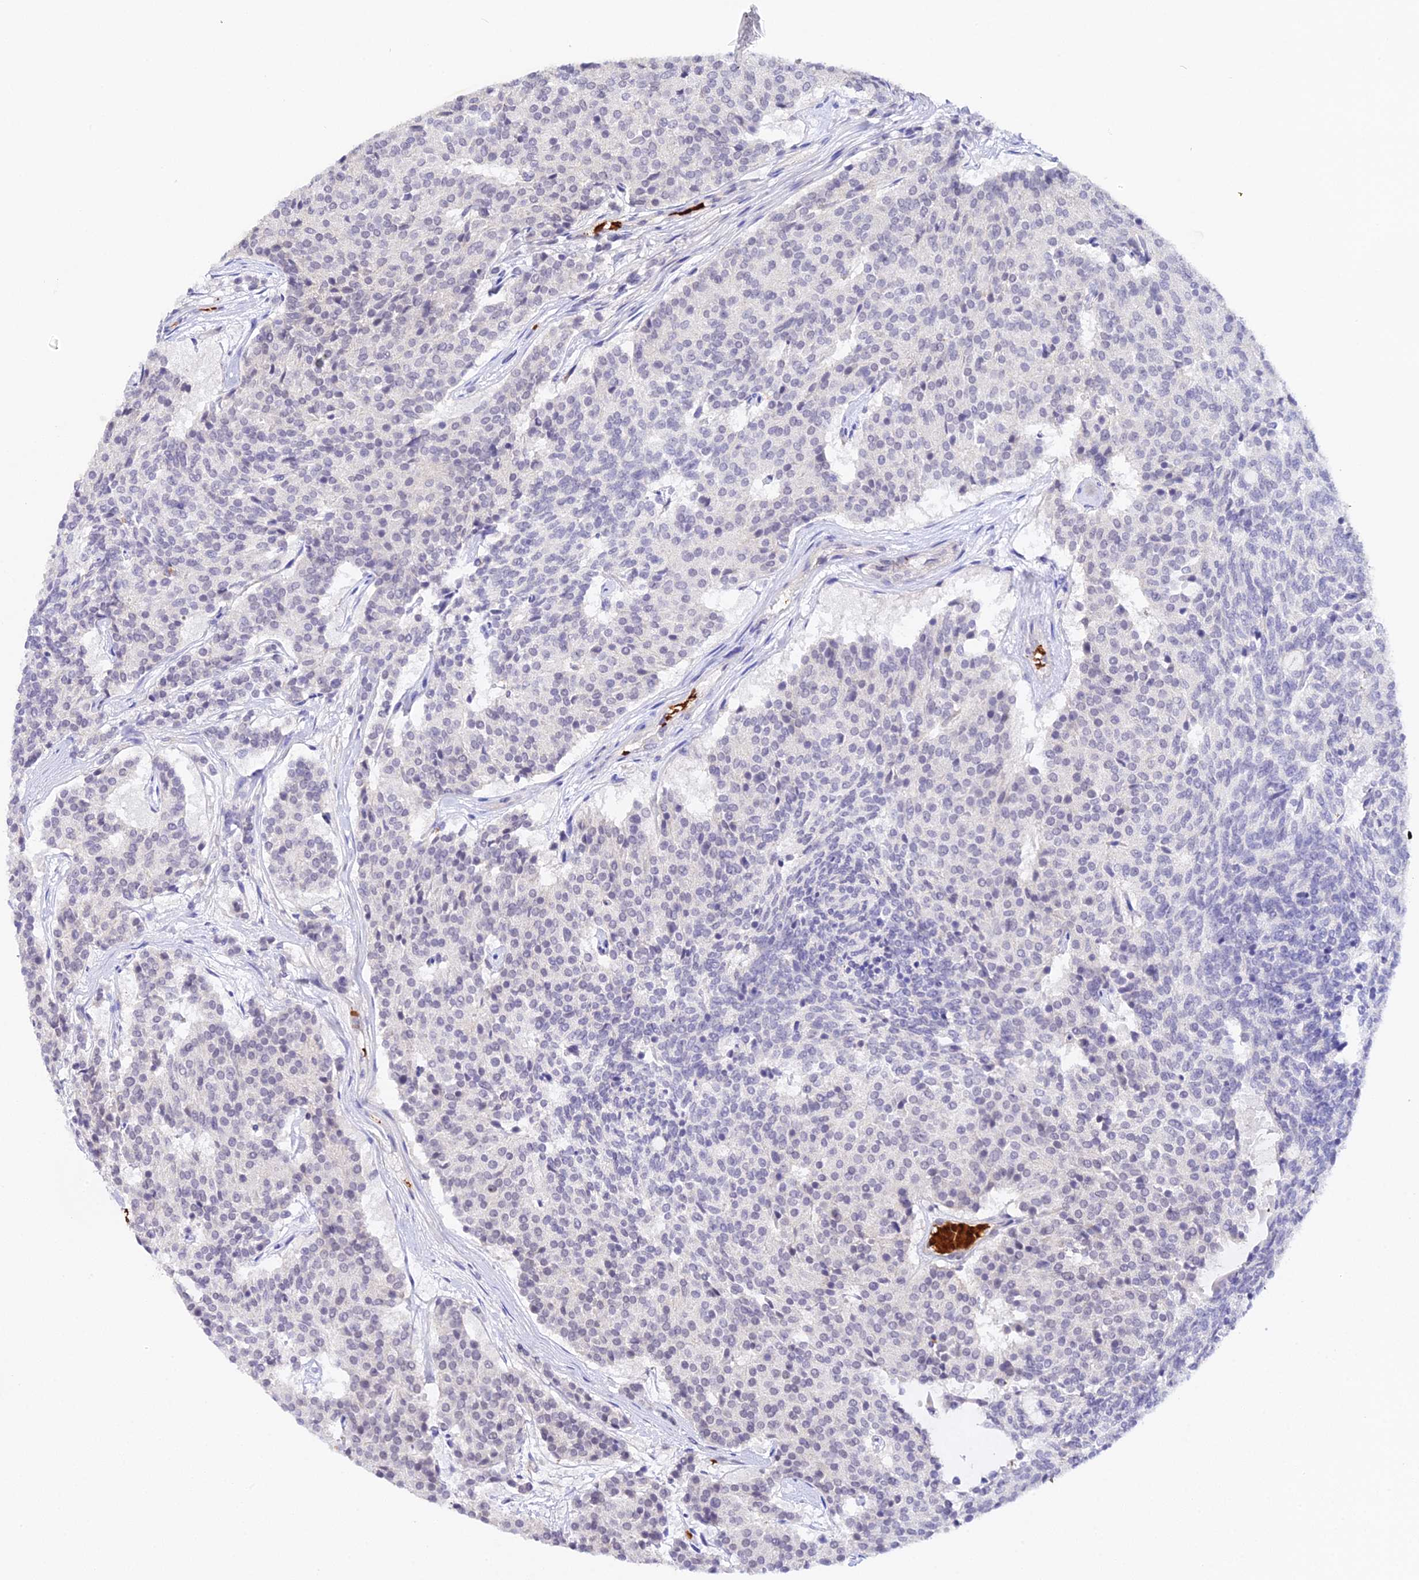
{"staining": {"intensity": "negative", "quantity": "none", "location": "none"}, "tissue": "carcinoid", "cell_type": "Tumor cells", "image_type": "cancer", "snomed": [{"axis": "morphology", "description": "Carcinoid, malignant, NOS"}, {"axis": "topography", "description": "Pancreas"}], "caption": "The immunohistochemistry (IHC) photomicrograph has no significant expression in tumor cells of malignant carcinoid tissue.", "gene": "CFAP45", "patient": {"sex": "female", "age": 54}}